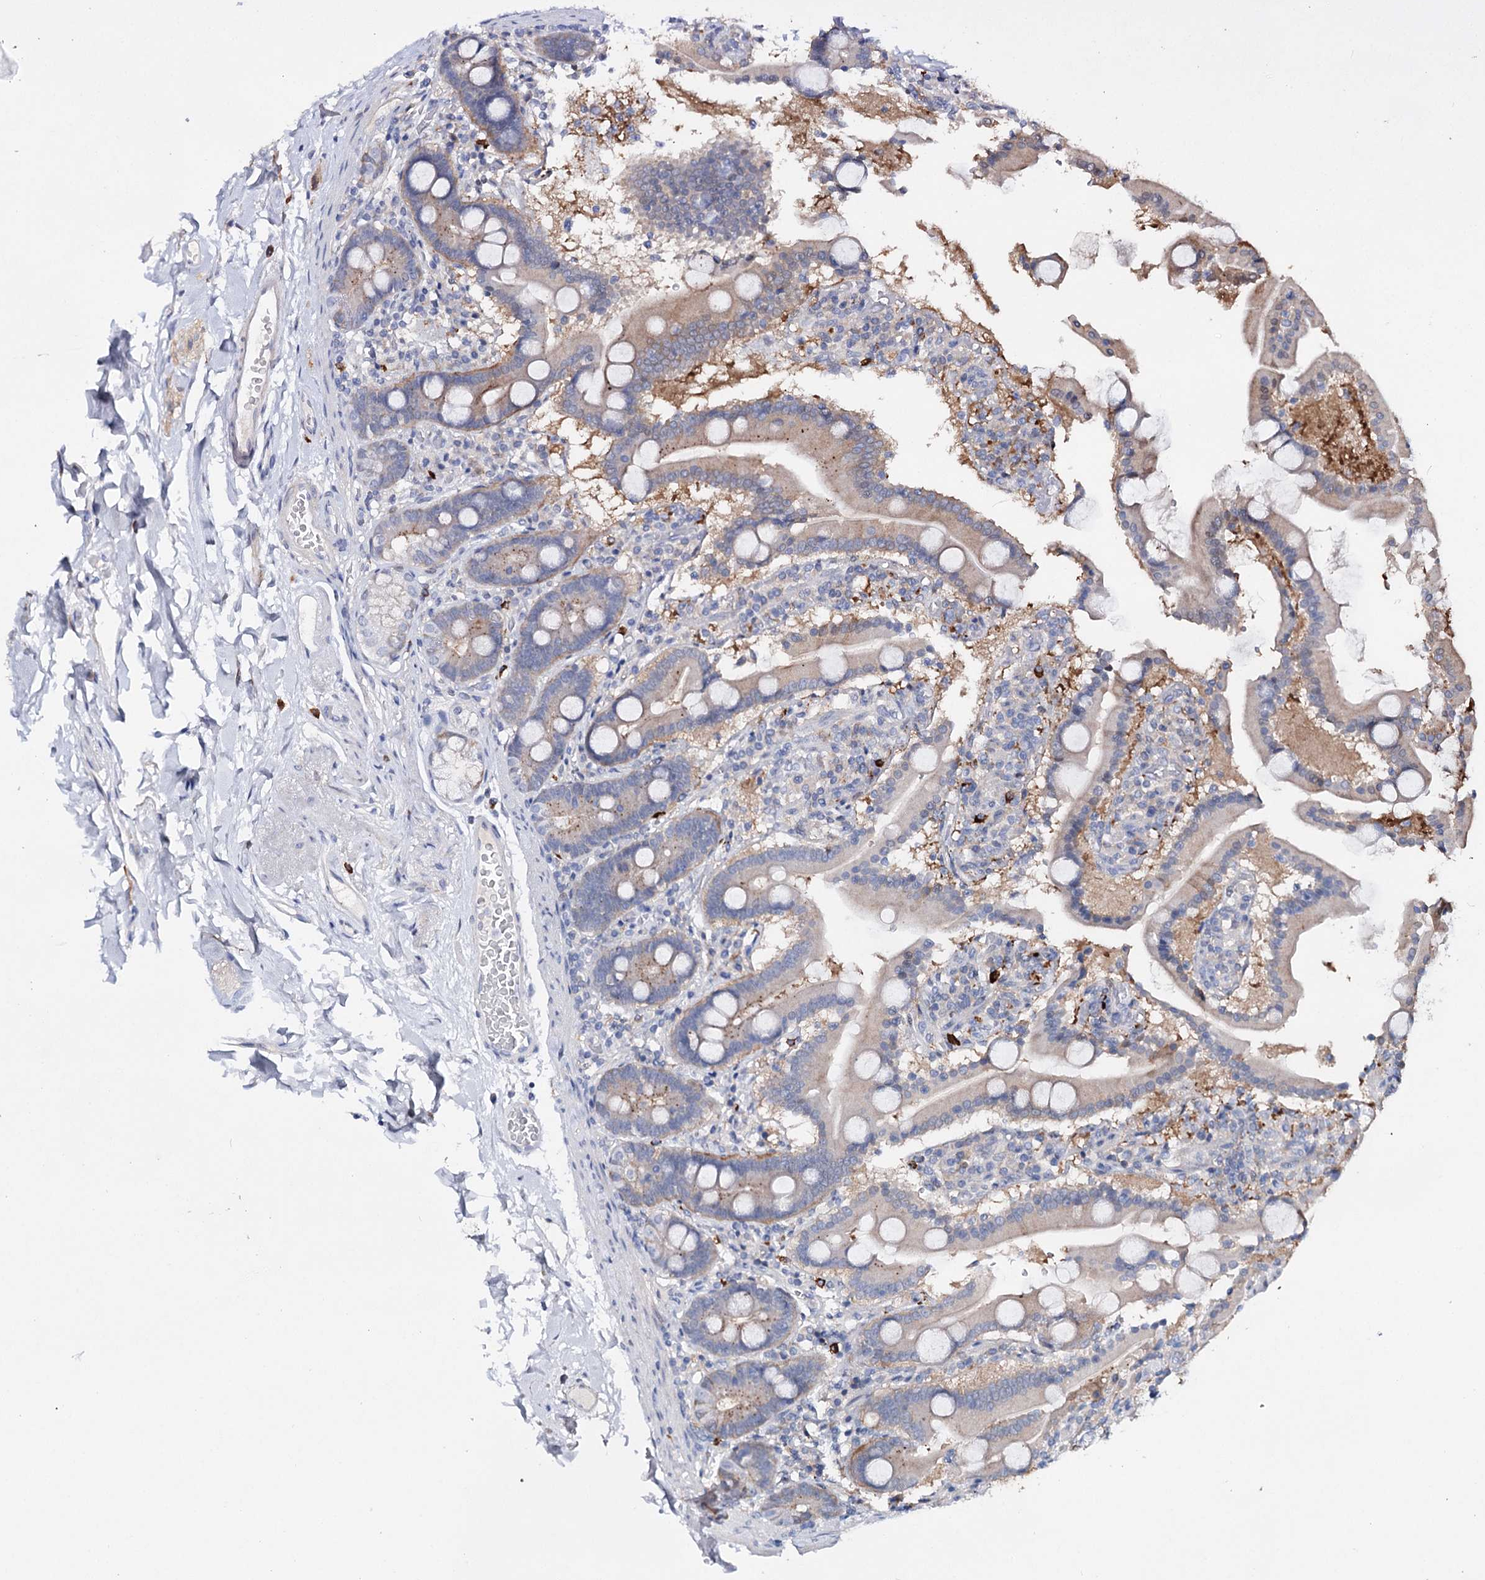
{"staining": {"intensity": "moderate", "quantity": "25%-75%", "location": "cytoplasmic/membranous"}, "tissue": "duodenum", "cell_type": "Glandular cells", "image_type": "normal", "snomed": [{"axis": "morphology", "description": "Normal tissue, NOS"}, {"axis": "topography", "description": "Duodenum"}], "caption": "Protein expression analysis of unremarkable human duodenum reveals moderate cytoplasmic/membranous positivity in approximately 25%-75% of glandular cells. (DAB (3,3'-diaminobenzidine) IHC with brightfield microscopy, high magnification).", "gene": "CFAP46", "patient": {"sex": "male", "age": 55}}